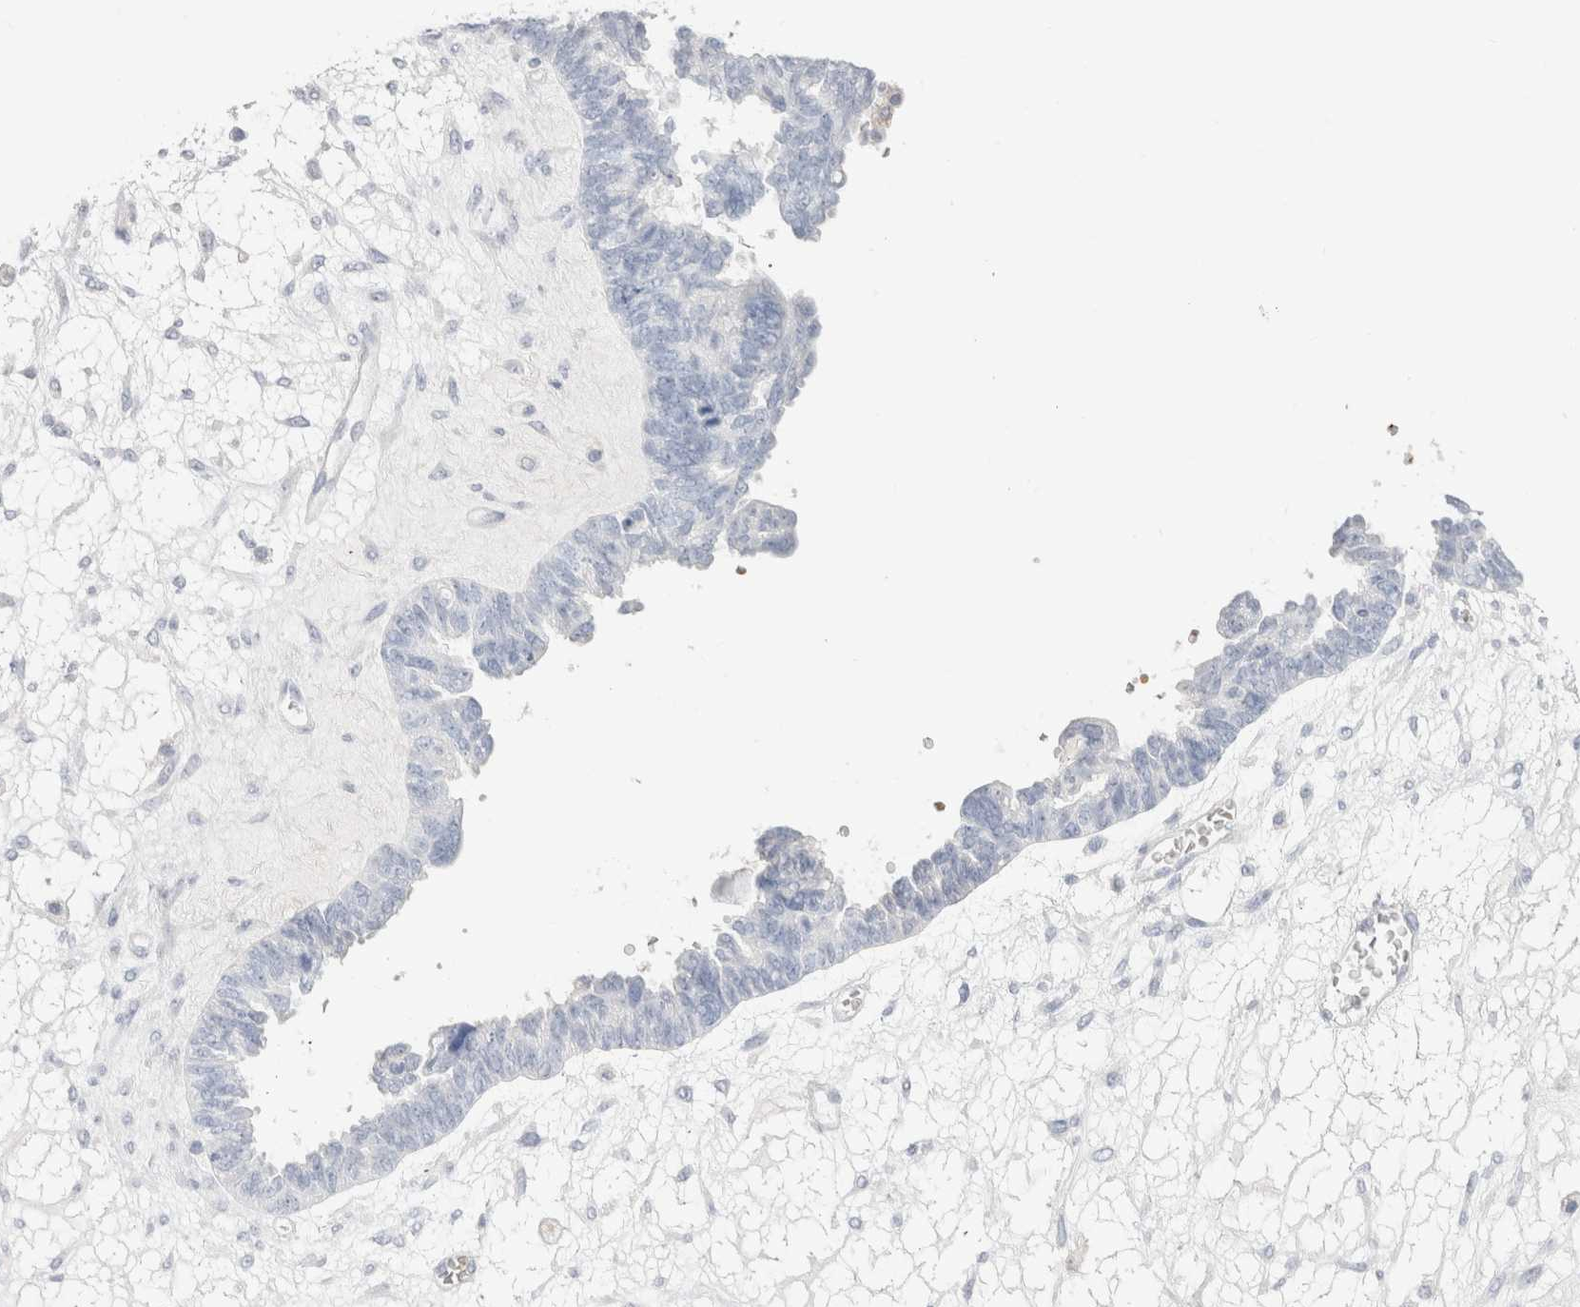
{"staining": {"intensity": "negative", "quantity": "none", "location": "none"}, "tissue": "ovarian cancer", "cell_type": "Tumor cells", "image_type": "cancer", "snomed": [{"axis": "morphology", "description": "Cystadenocarcinoma, serous, NOS"}, {"axis": "topography", "description": "Ovary"}], "caption": "IHC image of neoplastic tissue: human ovarian cancer stained with DAB displays no significant protein positivity in tumor cells.", "gene": "CD38", "patient": {"sex": "female", "age": 79}}